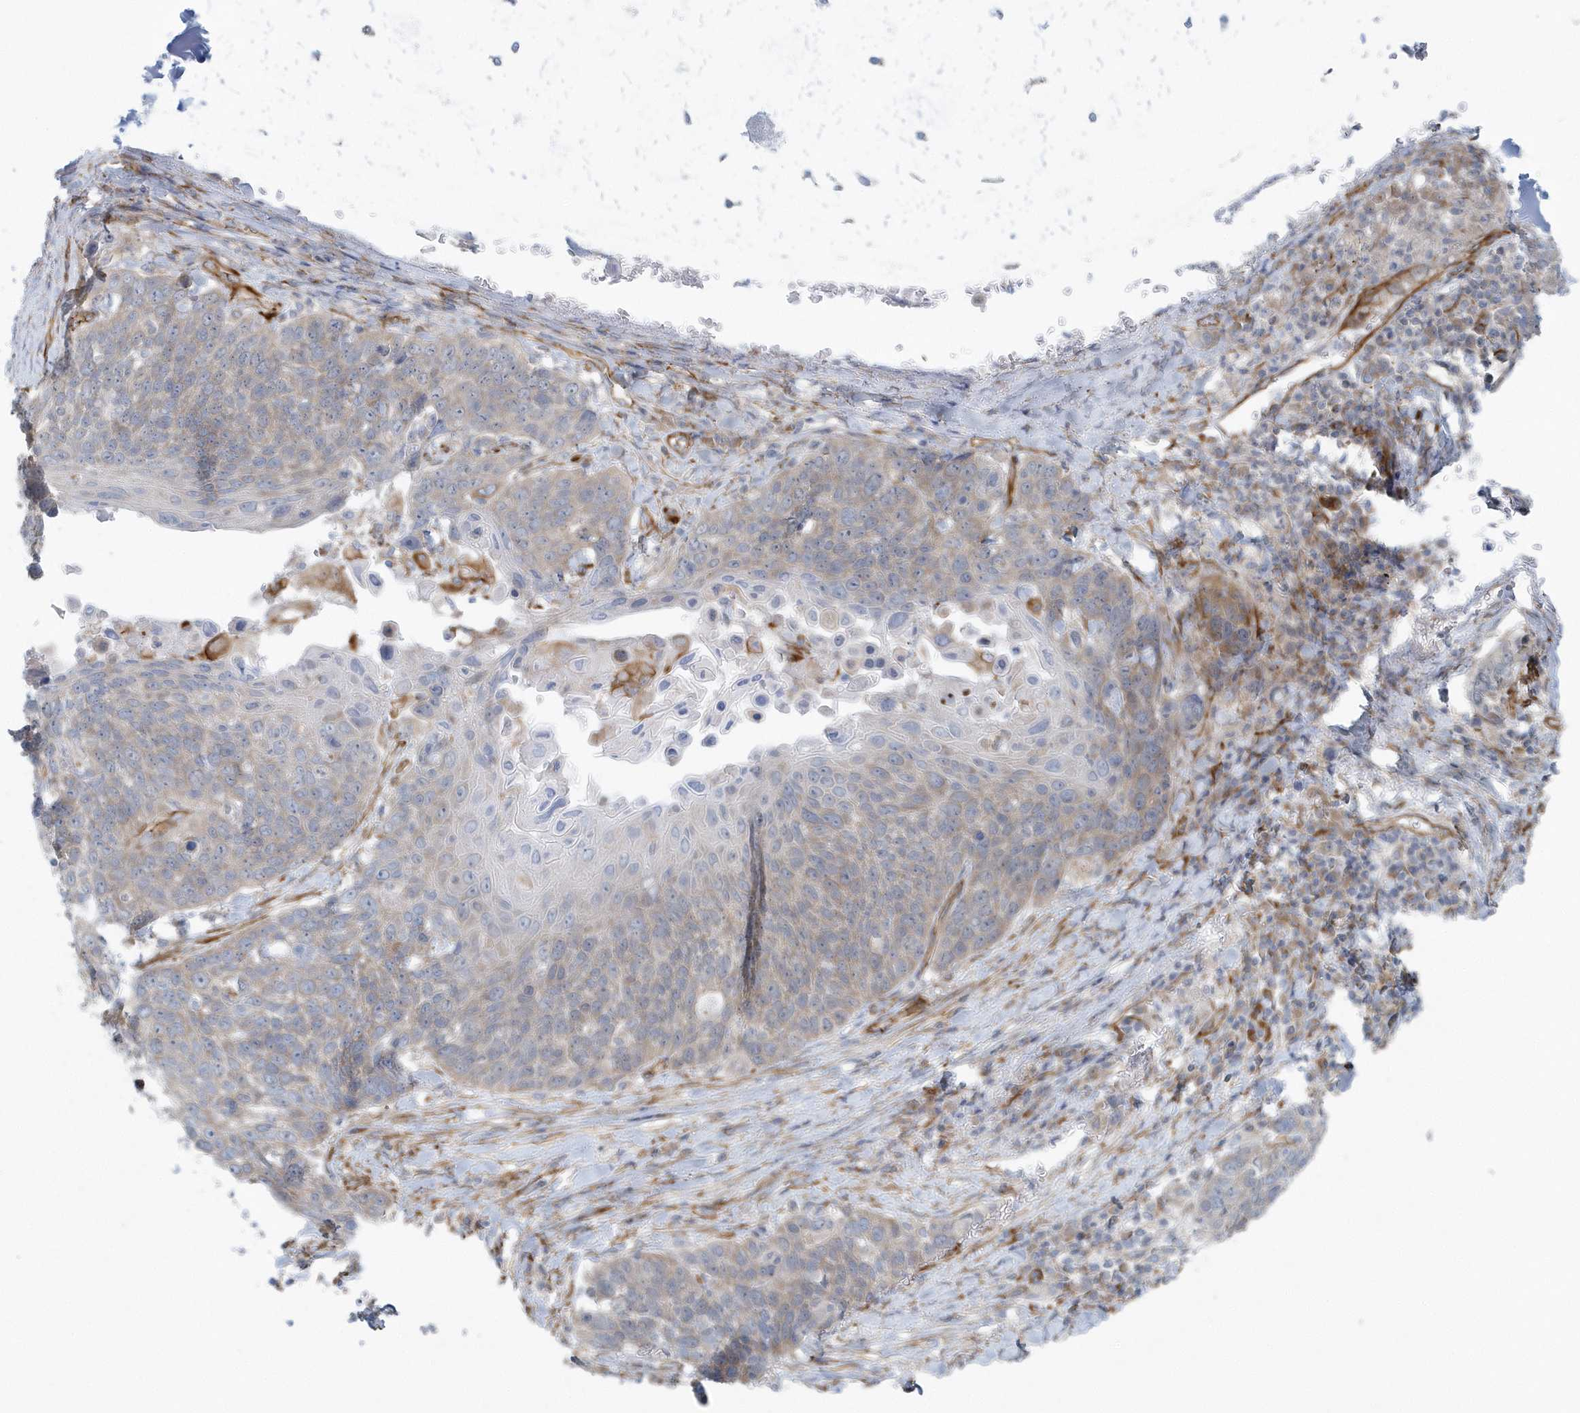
{"staining": {"intensity": "weak", "quantity": "25%-75%", "location": "cytoplasmic/membranous"}, "tissue": "lung cancer", "cell_type": "Tumor cells", "image_type": "cancer", "snomed": [{"axis": "morphology", "description": "Squamous cell carcinoma, NOS"}, {"axis": "topography", "description": "Lung"}], "caption": "Brown immunohistochemical staining in lung squamous cell carcinoma shows weak cytoplasmic/membranous expression in about 25%-75% of tumor cells.", "gene": "GPR152", "patient": {"sex": "male", "age": 66}}